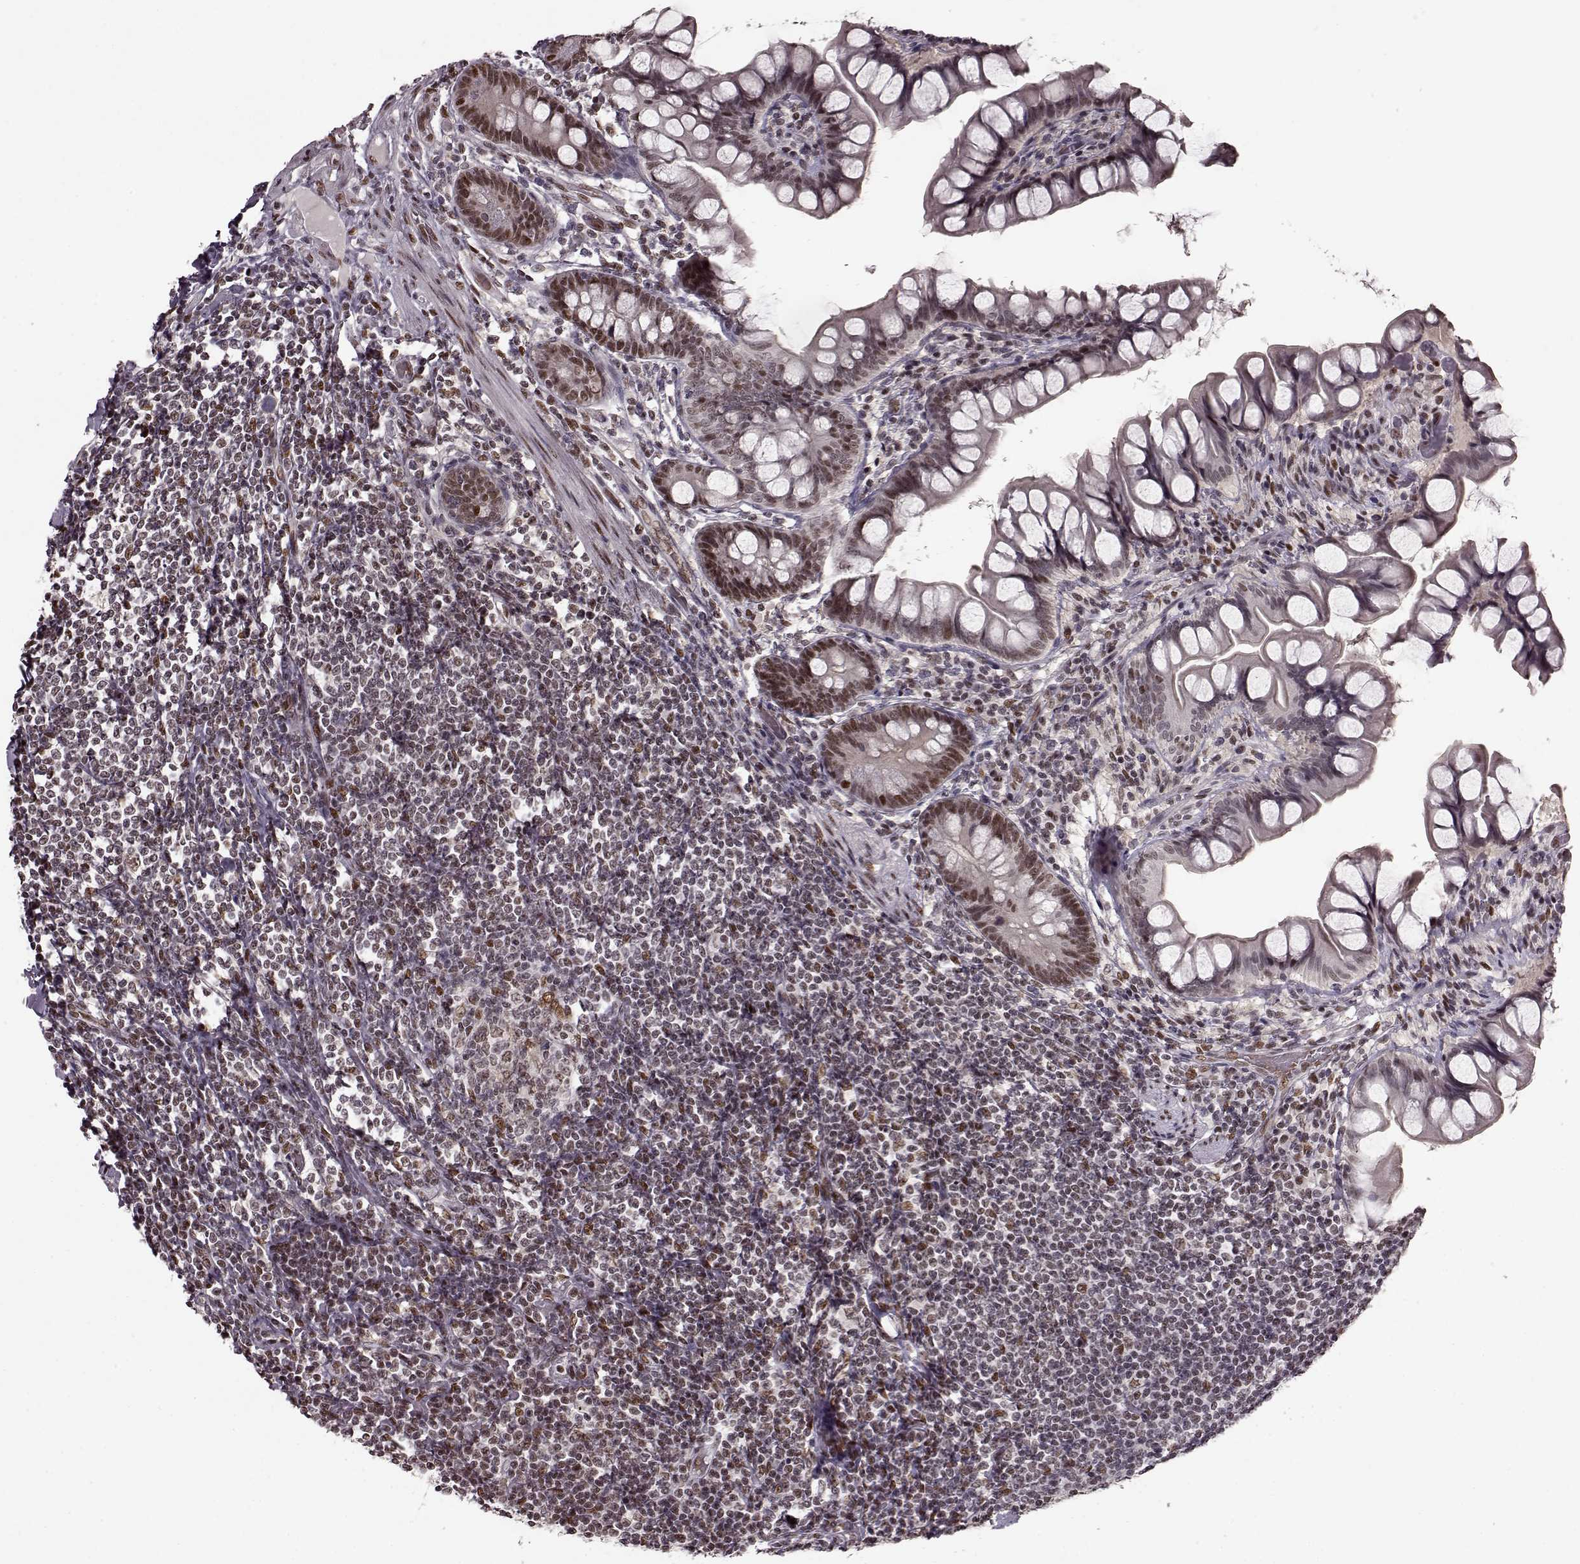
{"staining": {"intensity": "weak", "quantity": ">75%", "location": "nuclear"}, "tissue": "small intestine", "cell_type": "Glandular cells", "image_type": "normal", "snomed": [{"axis": "morphology", "description": "Normal tissue, NOS"}, {"axis": "topography", "description": "Small intestine"}], "caption": "Human small intestine stained for a protein (brown) displays weak nuclear positive positivity in approximately >75% of glandular cells.", "gene": "FTO", "patient": {"sex": "male", "age": 70}}